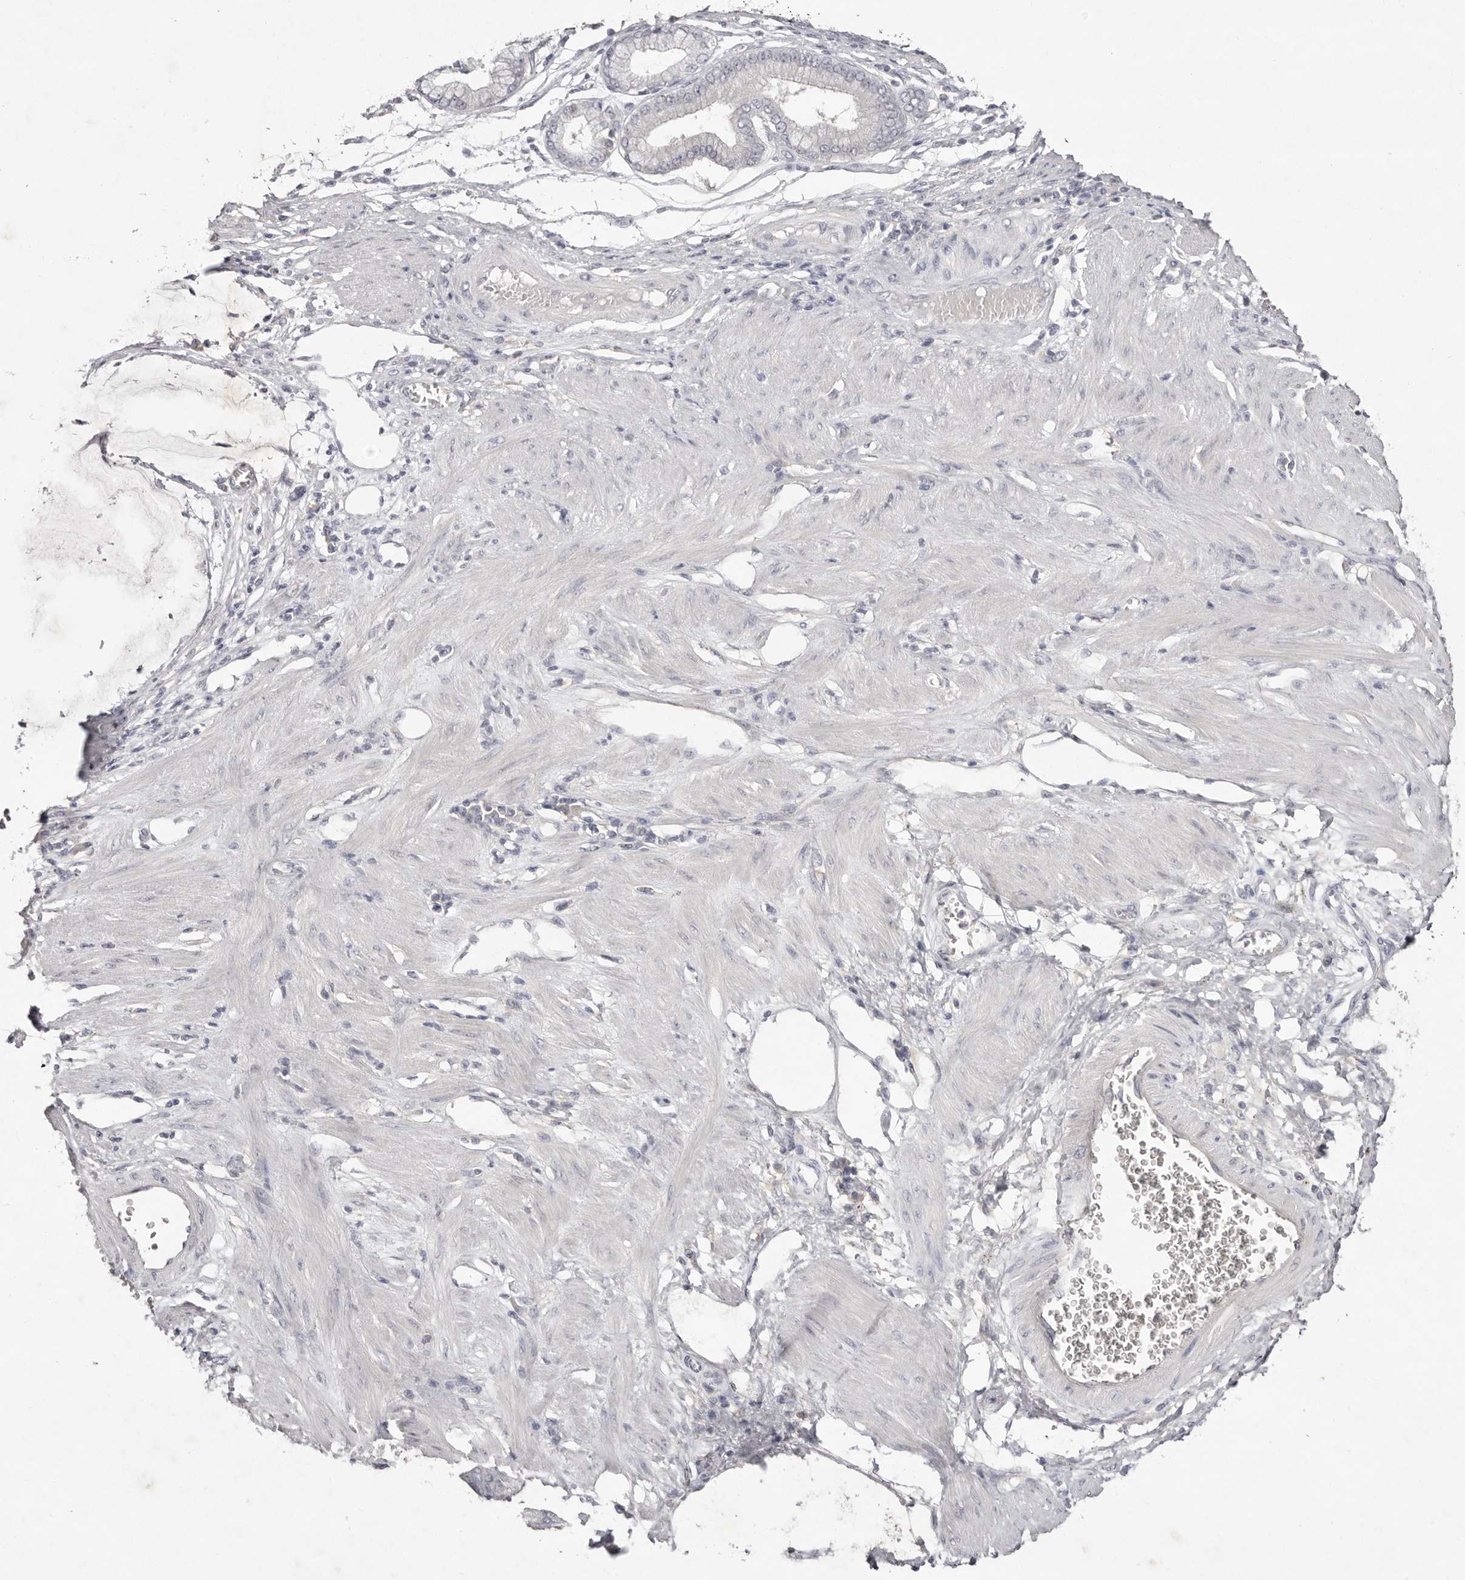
{"staining": {"intensity": "negative", "quantity": "none", "location": "none"}, "tissue": "stomach cancer", "cell_type": "Tumor cells", "image_type": "cancer", "snomed": [{"axis": "morphology", "description": "Adenocarcinoma, NOS"}, {"axis": "topography", "description": "Stomach"}], "caption": "Immunohistochemistry (IHC) histopathology image of human adenocarcinoma (stomach) stained for a protein (brown), which shows no staining in tumor cells.", "gene": "SCUBE2", "patient": {"sex": "male", "age": 59}}